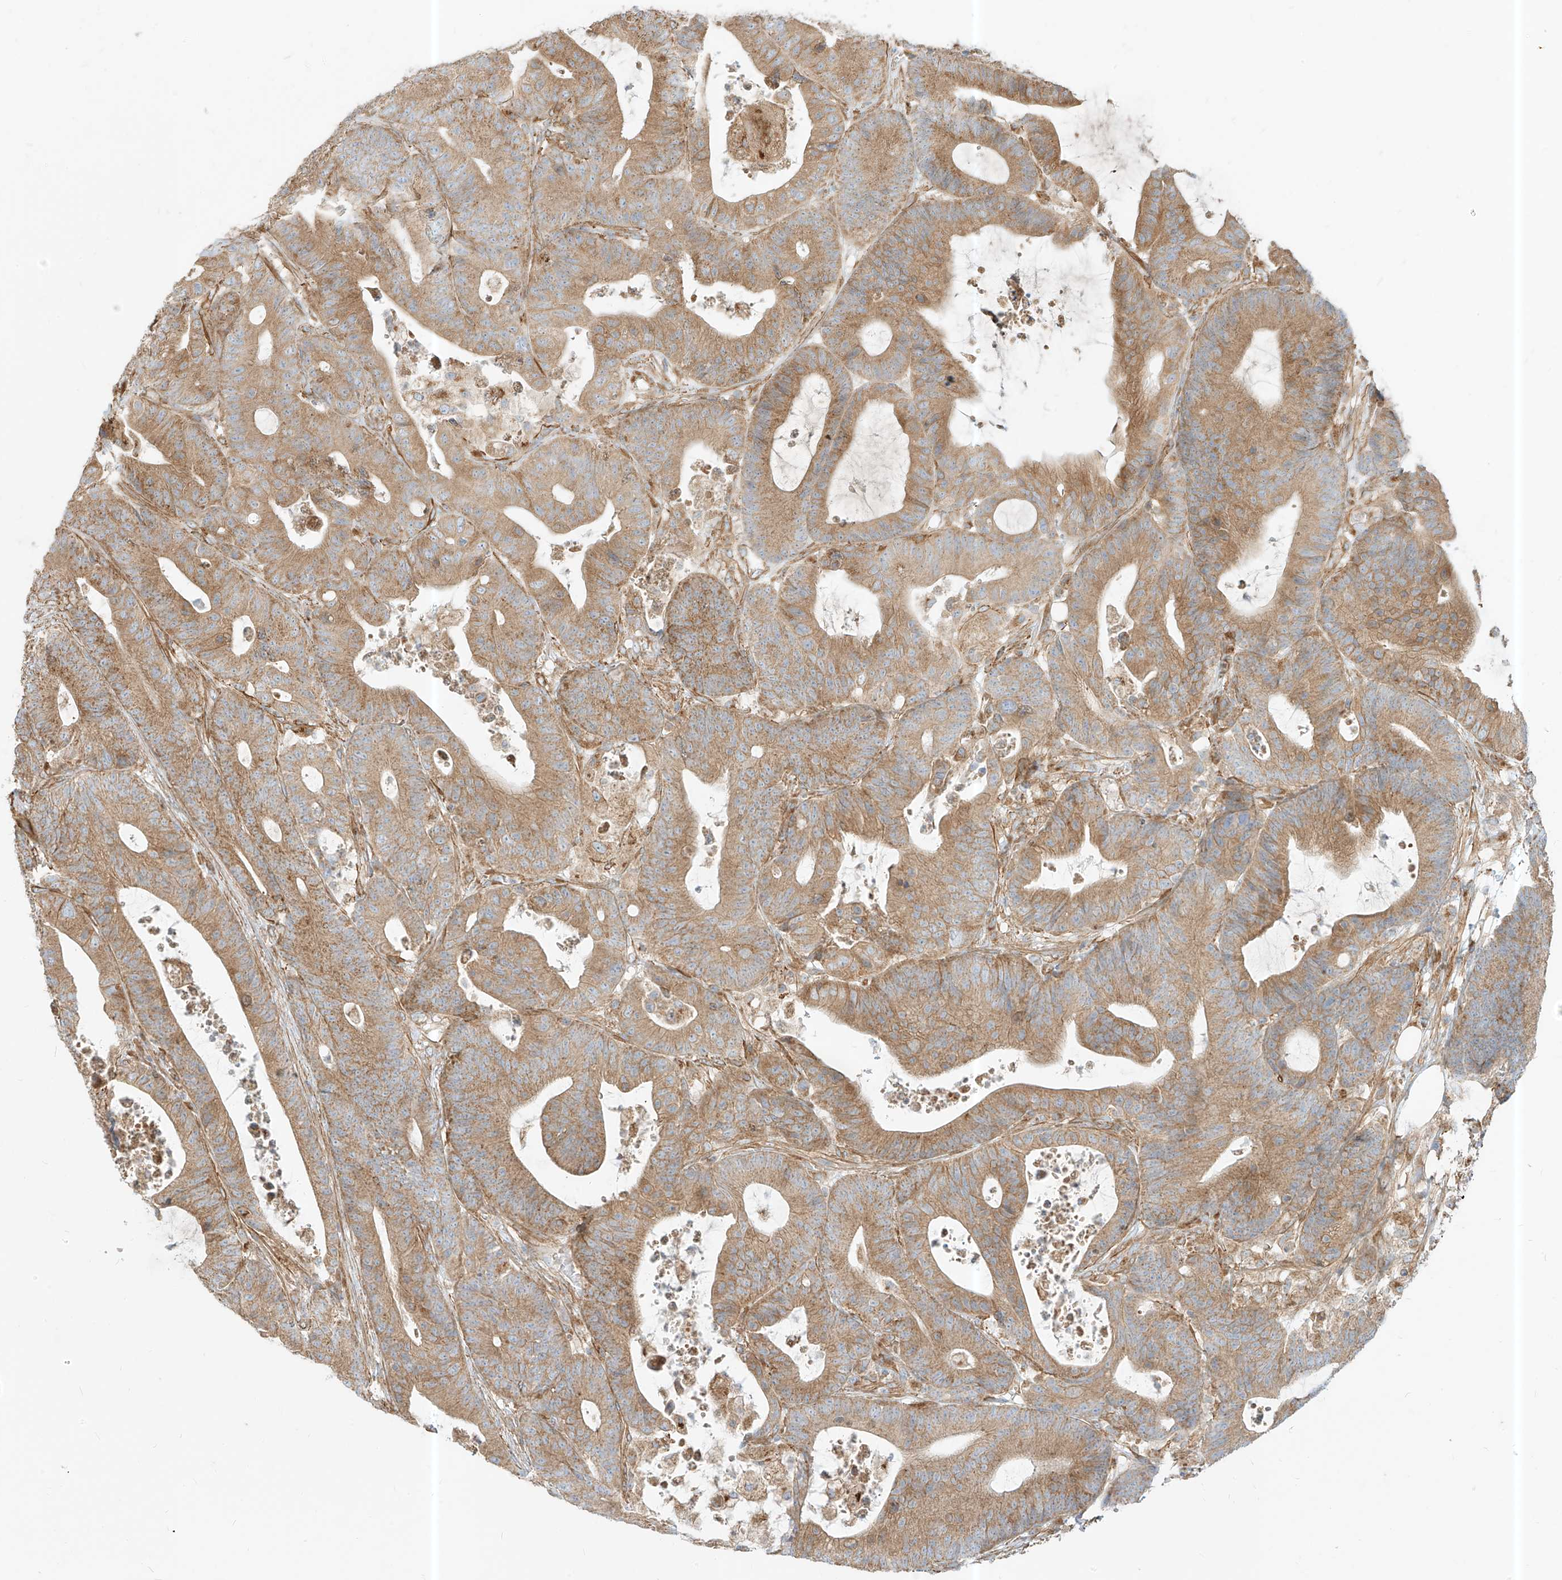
{"staining": {"intensity": "moderate", "quantity": ">75%", "location": "cytoplasmic/membranous"}, "tissue": "colorectal cancer", "cell_type": "Tumor cells", "image_type": "cancer", "snomed": [{"axis": "morphology", "description": "Adenocarcinoma, NOS"}, {"axis": "topography", "description": "Colon"}], "caption": "Approximately >75% of tumor cells in colorectal cancer show moderate cytoplasmic/membranous protein expression as visualized by brown immunohistochemical staining.", "gene": "PLCL1", "patient": {"sex": "female", "age": 84}}